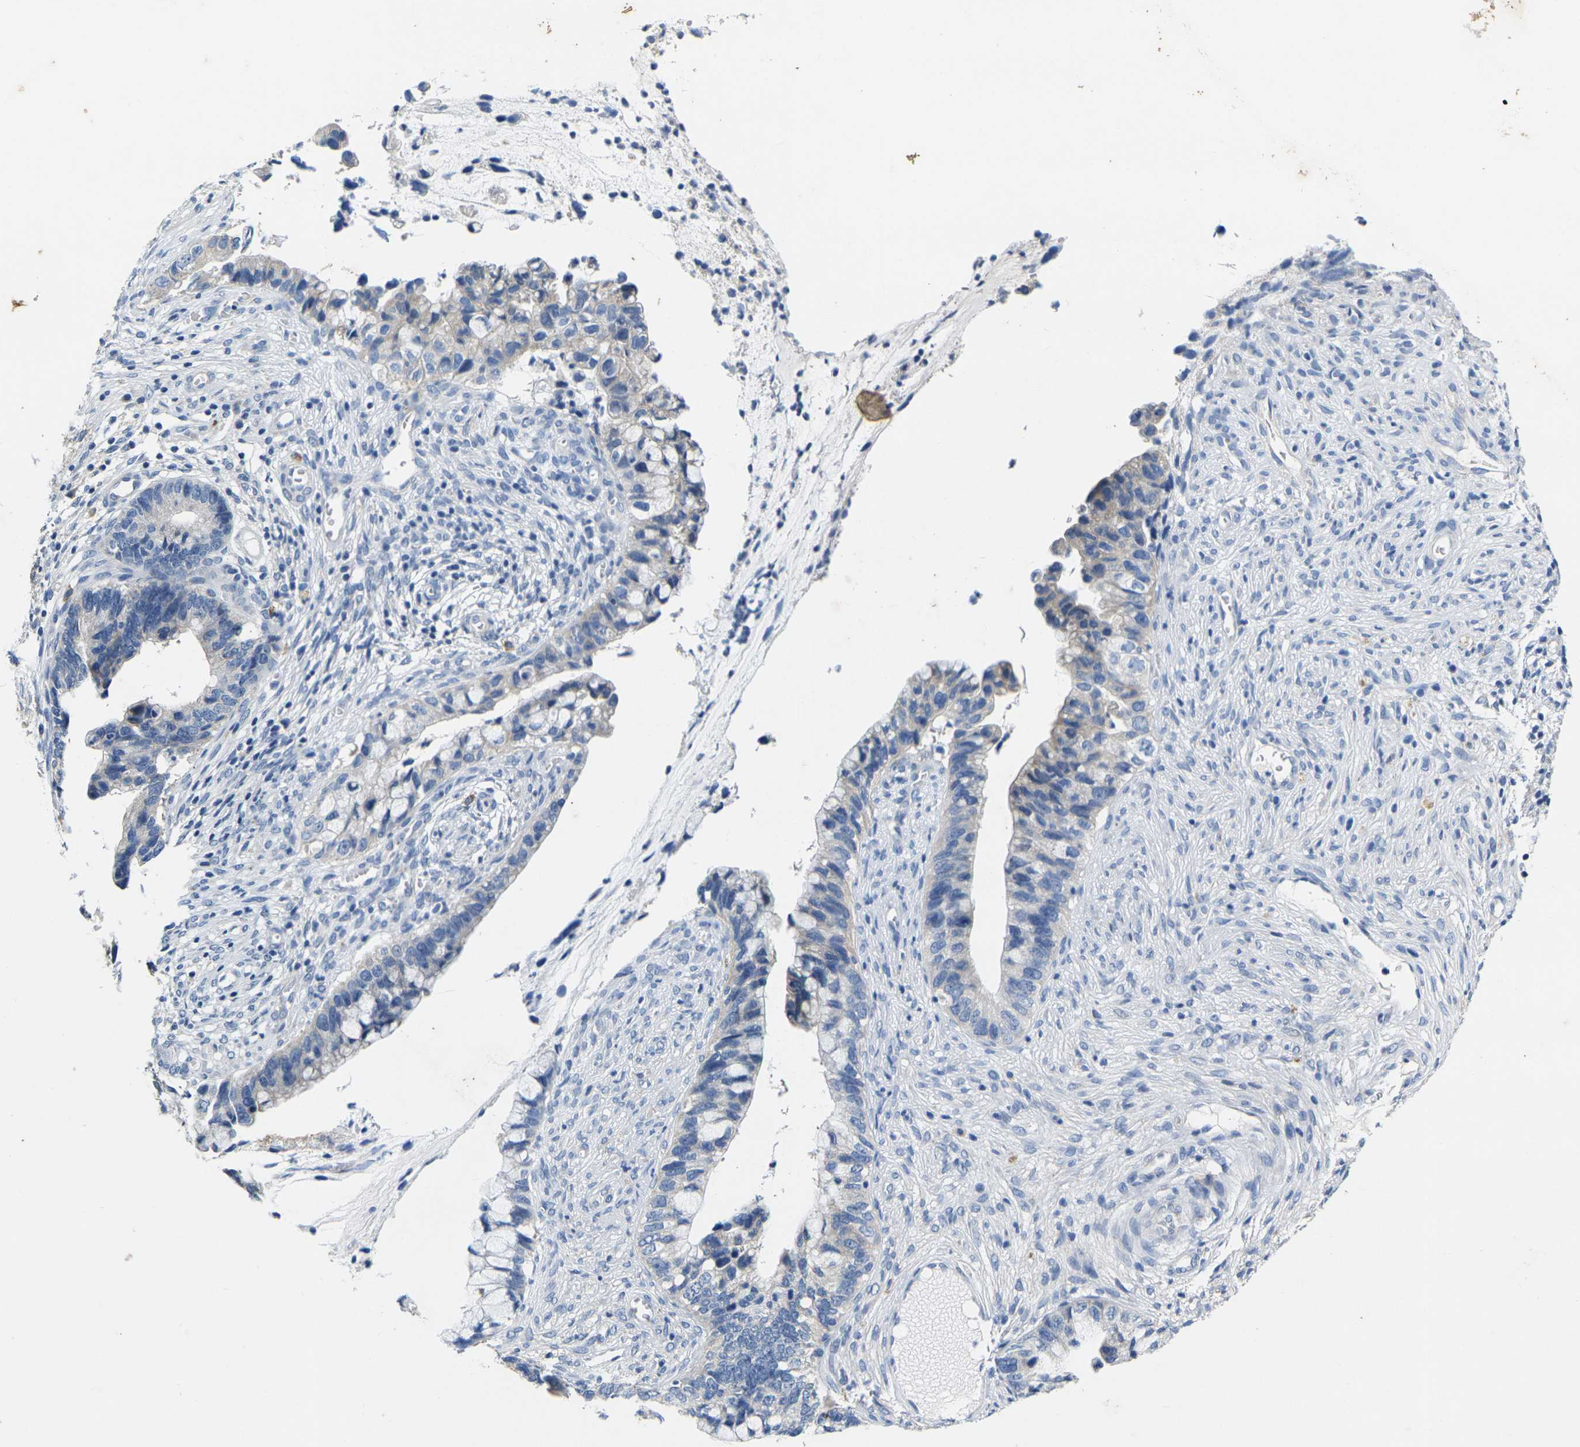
{"staining": {"intensity": "negative", "quantity": "none", "location": "none"}, "tissue": "cervical cancer", "cell_type": "Tumor cells", "image_type": "cancer", "snomed": [{"axis": "morphology", "description": "Adenocarcinoma, NOS"}, {"axis": "topography", "description": "Cervix"}], "caption": "Immunohistochemical staining of cervical adenocarcinoma shows no significant expression in tumor cells. The staining was performed using DAB to visualize the protein expression in brown, while the nuclei were stained in blue with hematoxylin (Magnification: 20x).", "gene": "NOCT", "patient": {"sex": "female", "age": 44}}